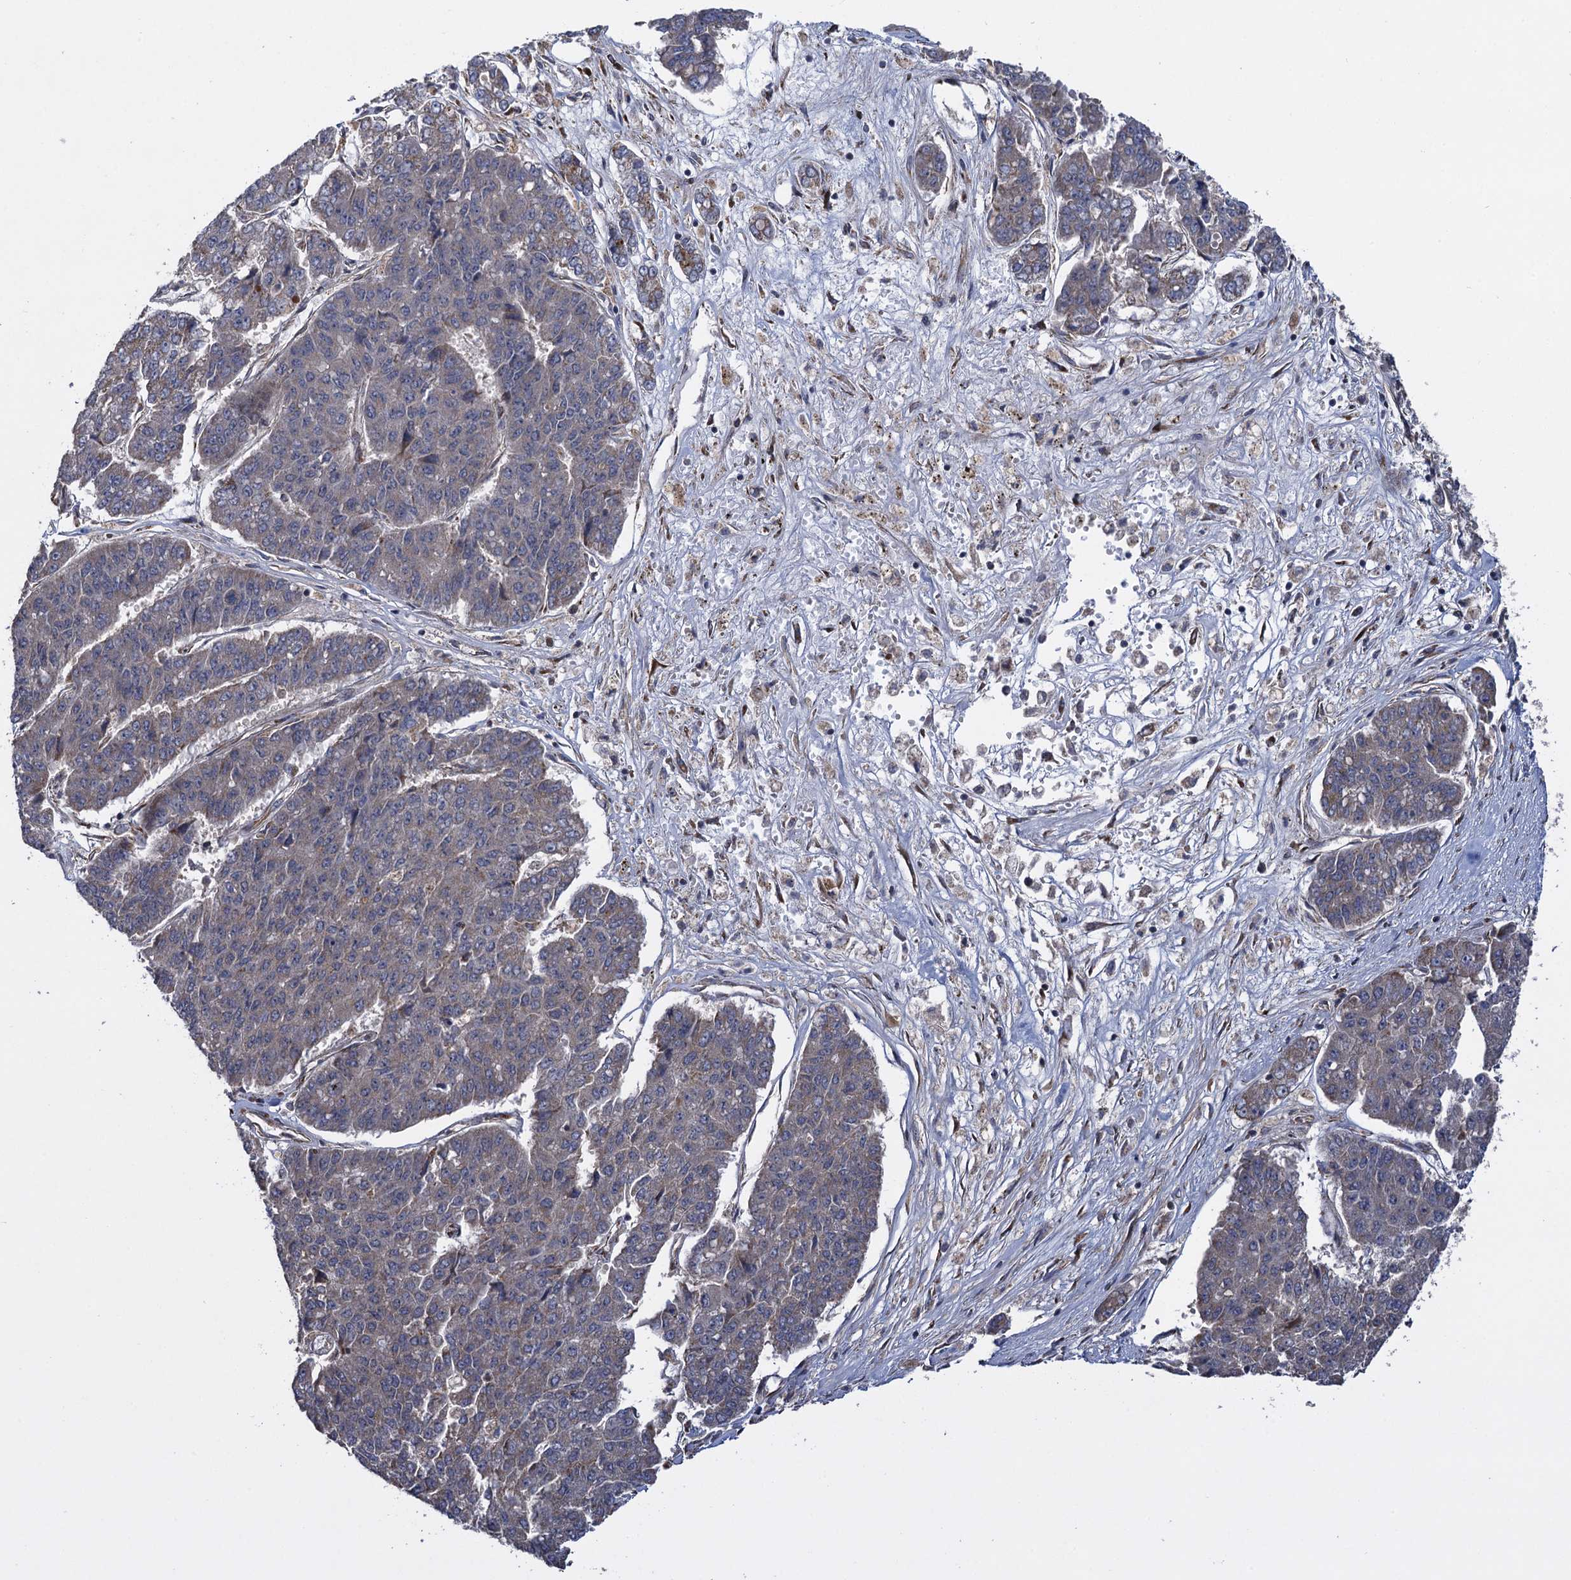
{"staining": {"intensity": "weak", "quantity": "<25%", "location": "cytoplasmic/membranous"}, "tissue": "pancreatic cancer", "cell_type": "Tumor cells", "image_type": "cancer", "snomed": [{"axis": "morphology", "description": "Adenocarcinoma, NOS"}, {"axis": "topography", "description": "Pancreas"}], "caption": "This is a image of IHC staining of adenocarcinoma (pancreatic), which shows no positivity in tumor cells.", "gene": "HAUS1", "patient": {"sex": "male", "age": 50}}